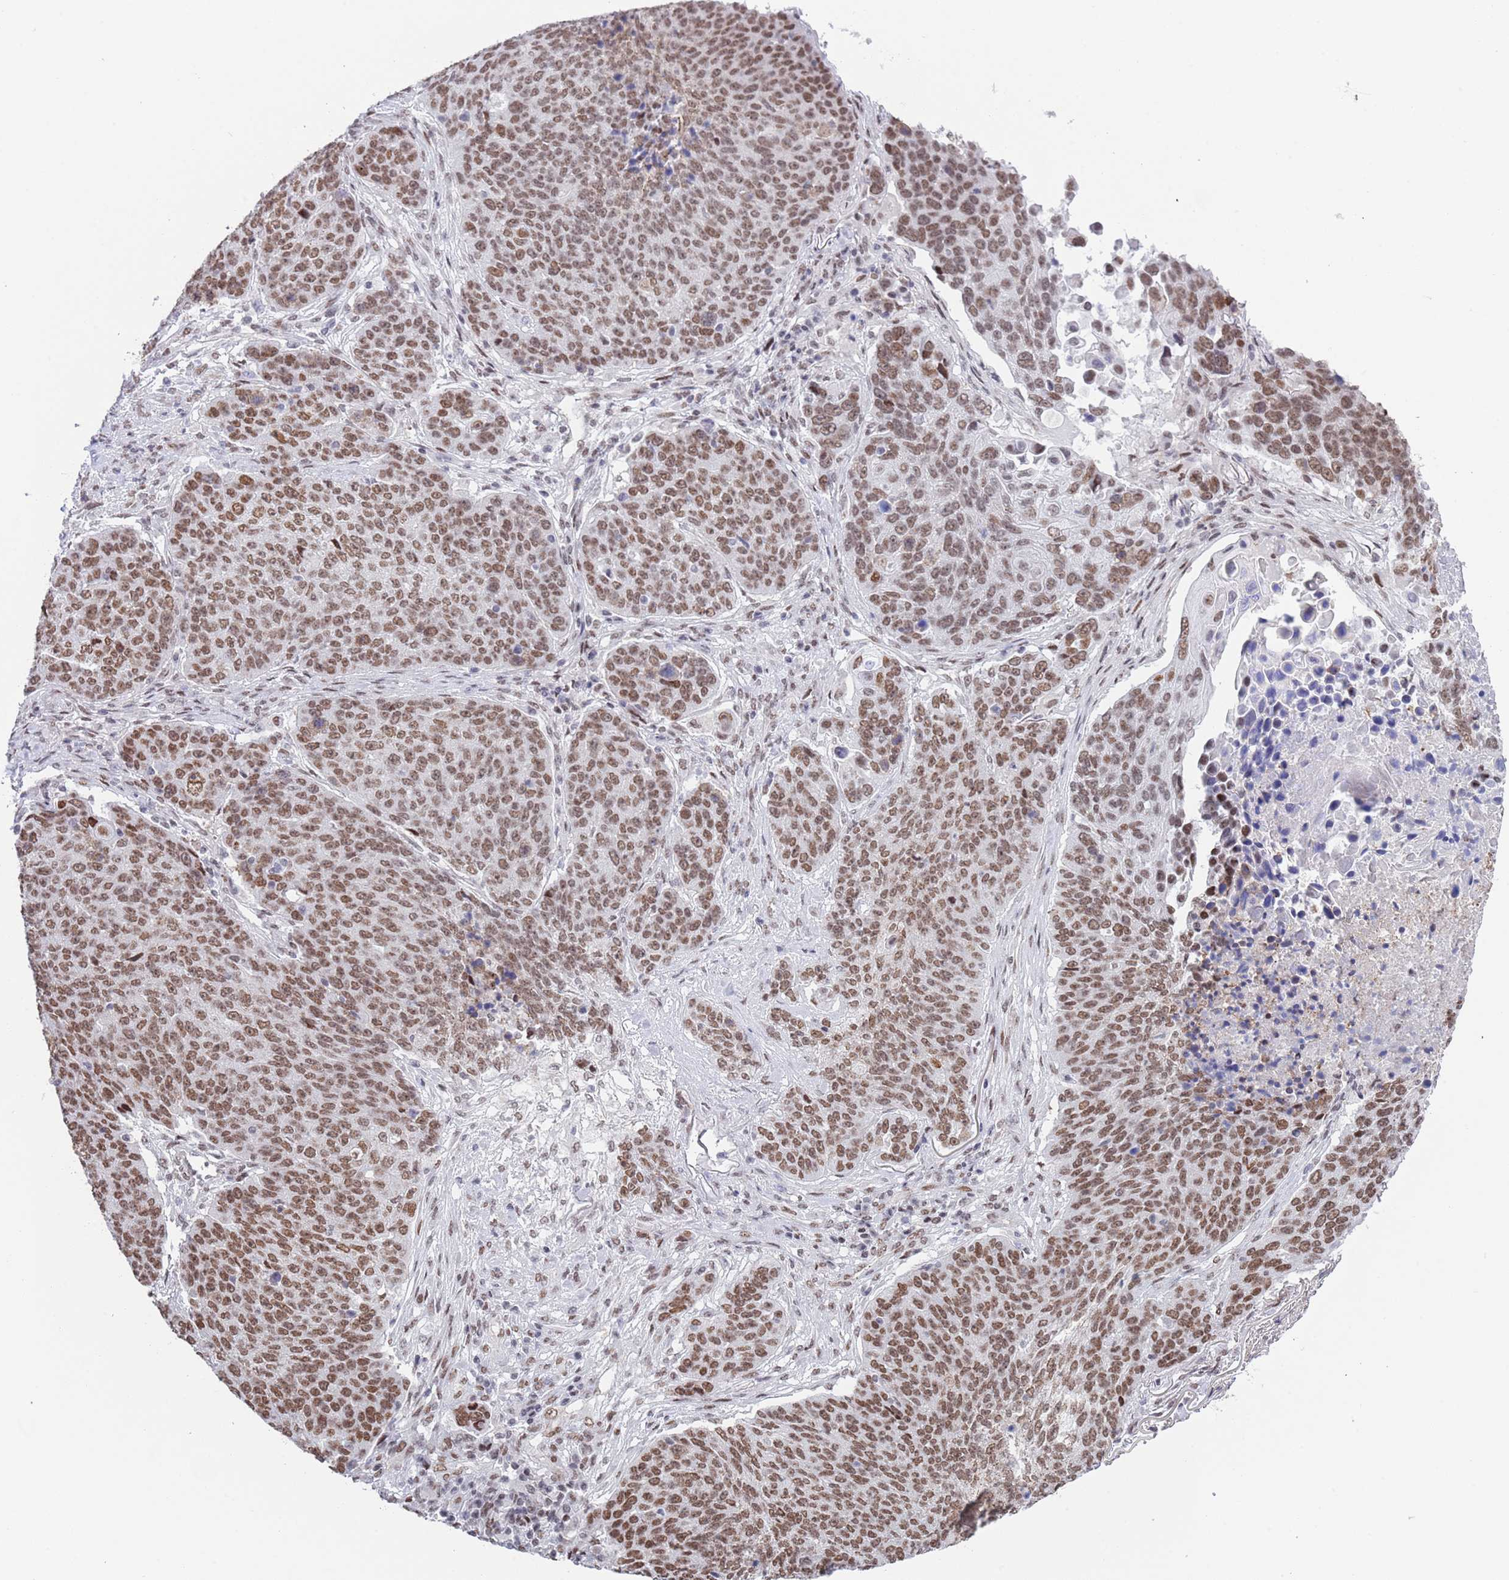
{"staining": {"intensity": "moderate", "quantity": ">75%", "location": "nuclear"}, "tissue": "lung cancer", "cell_type": "Tumor cells", "image_type": "cancer", "snomed": [{"axis": "morphology", "description": "Normal tissue, NOS"}, {"axis": "morphology", "description": "Squamous cell carcinoma, NOS"}, {"axis": "topography", "description": "Lymph node"}, {"axis": "topography", "description": "Lung"}], "caption": "Protein staining demonstrates moderate nuclear staining in about >75% of tumor cells in lung cancer (squamous cell carcinoma).", "gene": "ZNF382", "patient": {"sex": "male", "age": 66}}